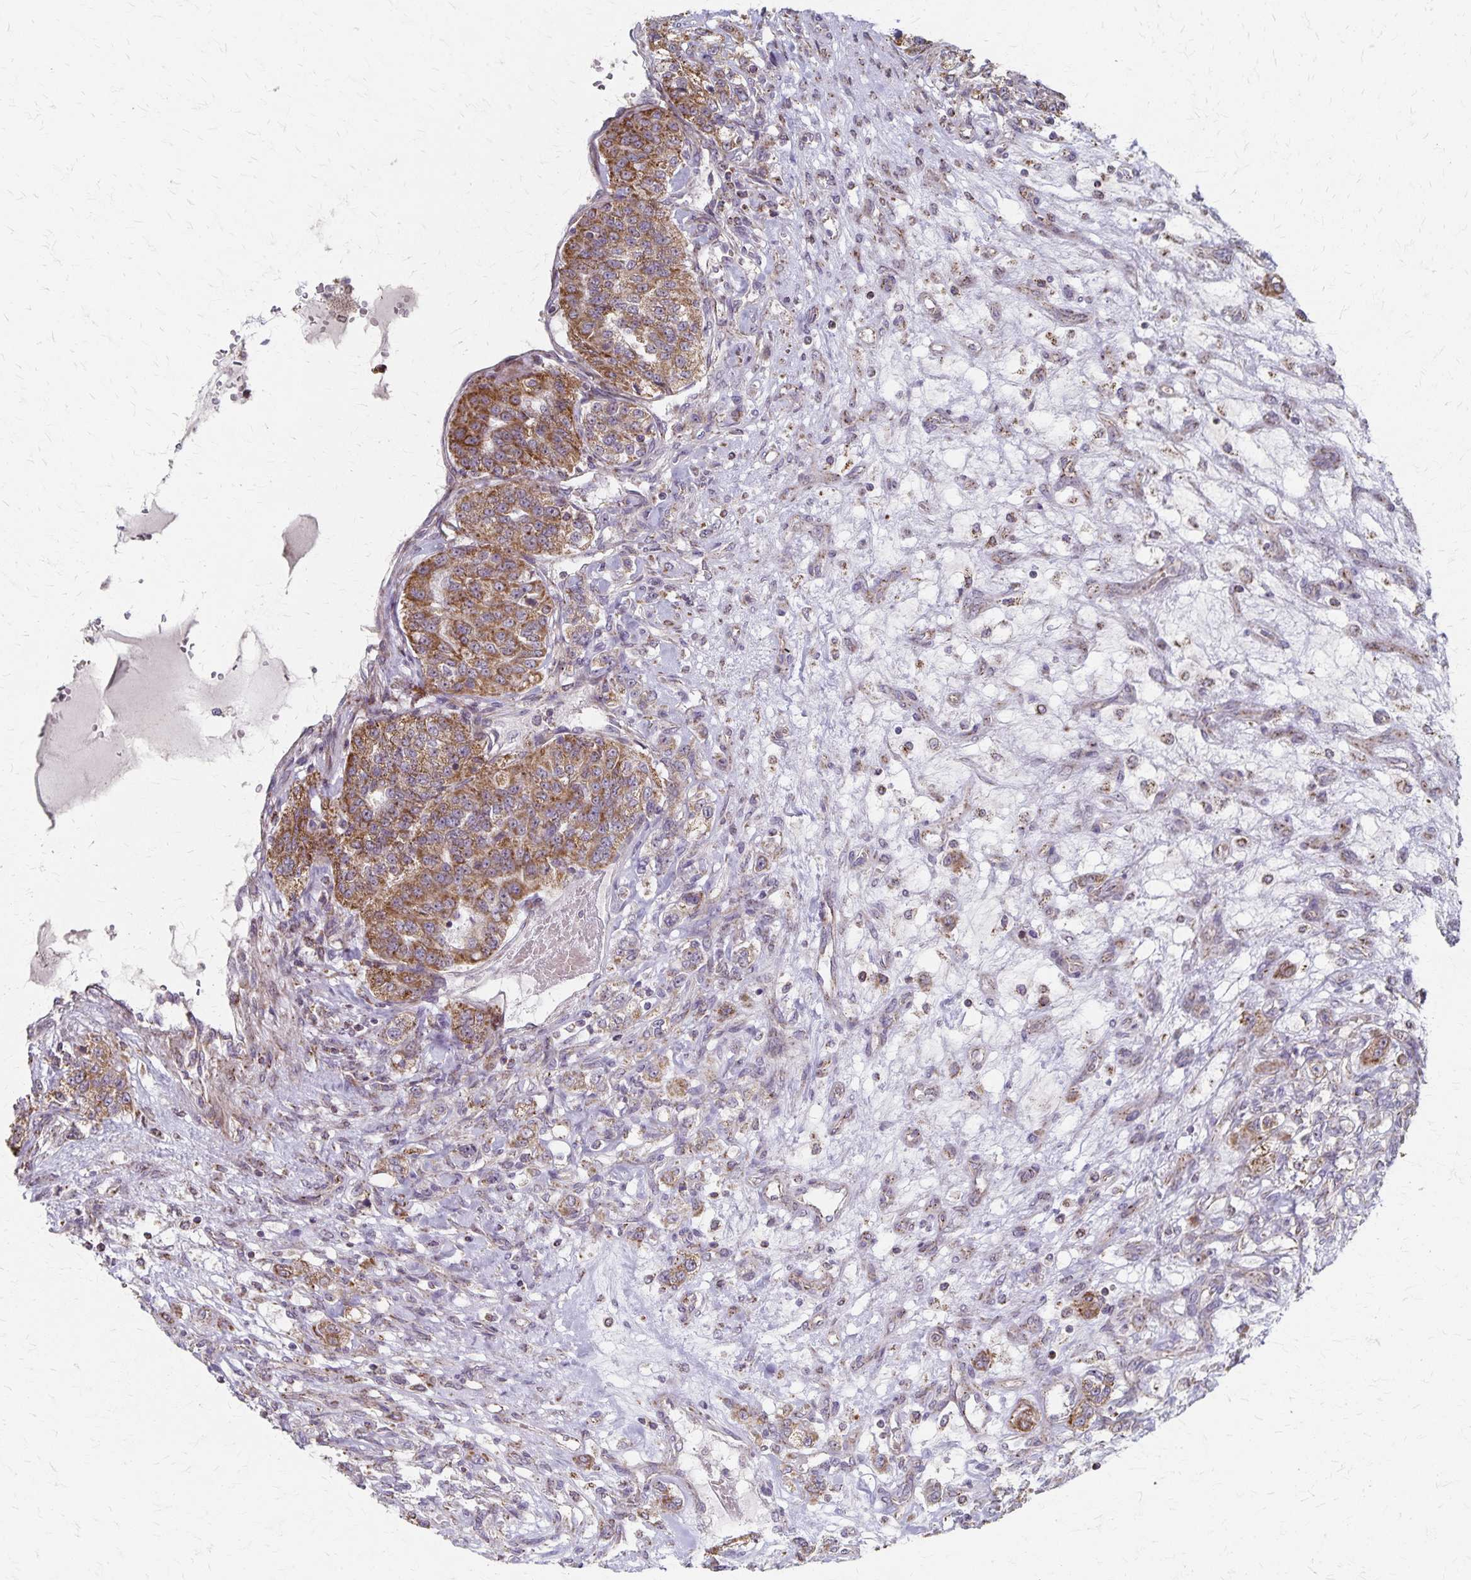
{"staining": {"intensity": "moderate", "quantity": ">75%", "location": "cytoplasmic/membranous"}, "tissue": "renal cancer", "cell_type": "Tumor cells", "image_type": "cancer", "snomed": [{"axis": "morphology", "description": "Adenocarcinoma, NOS"}, {"axis": "topography", "description": "Kidney"}], "caption": "Human renal adenocarcinoma stained for a protein (brown) reveals moderate cytoplasmic/membranous positive staining in about >75% of tumor cells.", "gene": "DYRK4", "patient": {"sex": "female", "age": 63}}